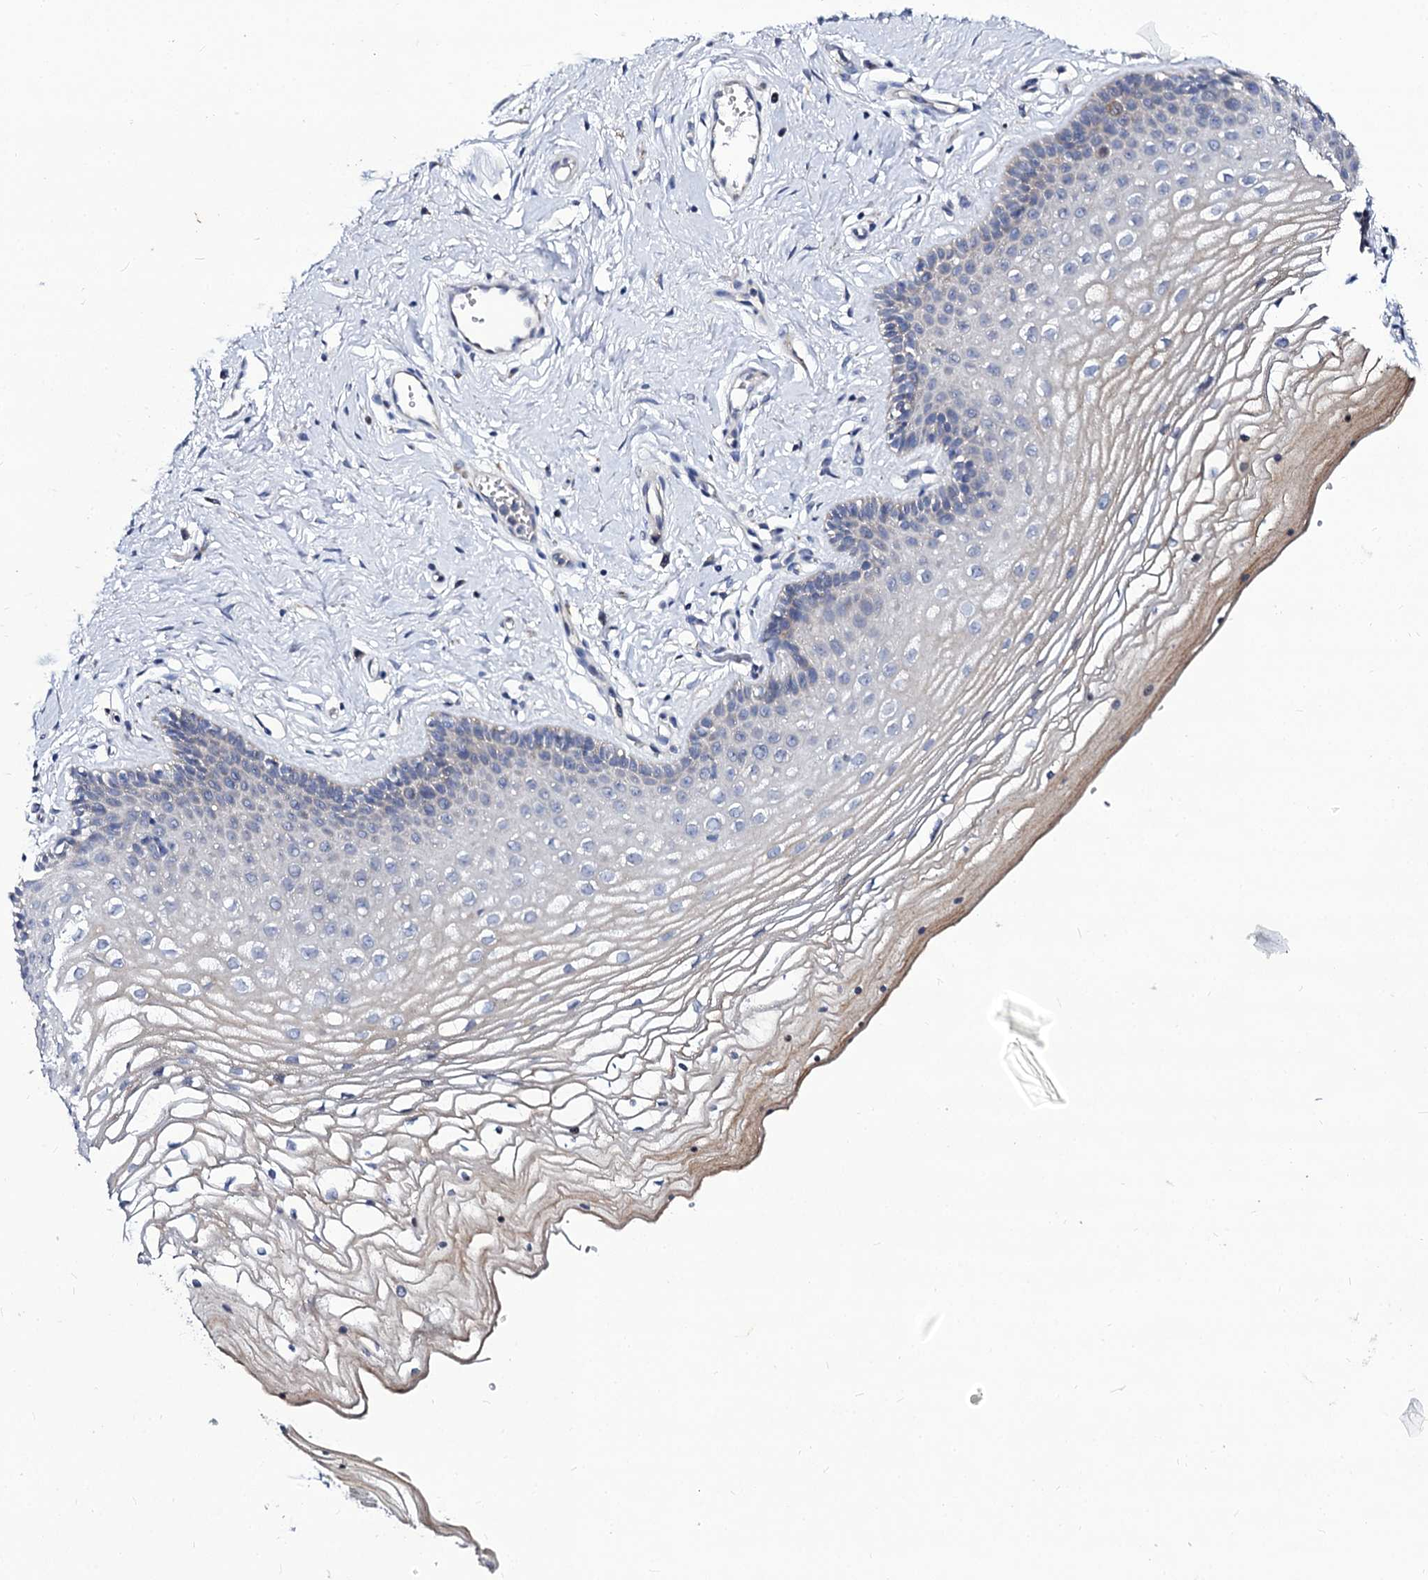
{"staining": {"intensity": "weak", "quantity": "25%-75%", "location": "cytoplasmic/membranous"}, "tissue": "vagina", "cell_type": "Squamous epithelial cells", "image_type": "normal", "snomed": [{"axis": "morphology", "description": "Normal tissue, NOS"}, {"axis": "topography", "description": "Vagina"}], "caption": "Protein staining of normal vagina displays weak cytoplasmic/membranous staining in approximately 25%-75% of squamous epithelial cells.", "gene": "PANX2", "patient": {"sex": "female", "age": 46}}